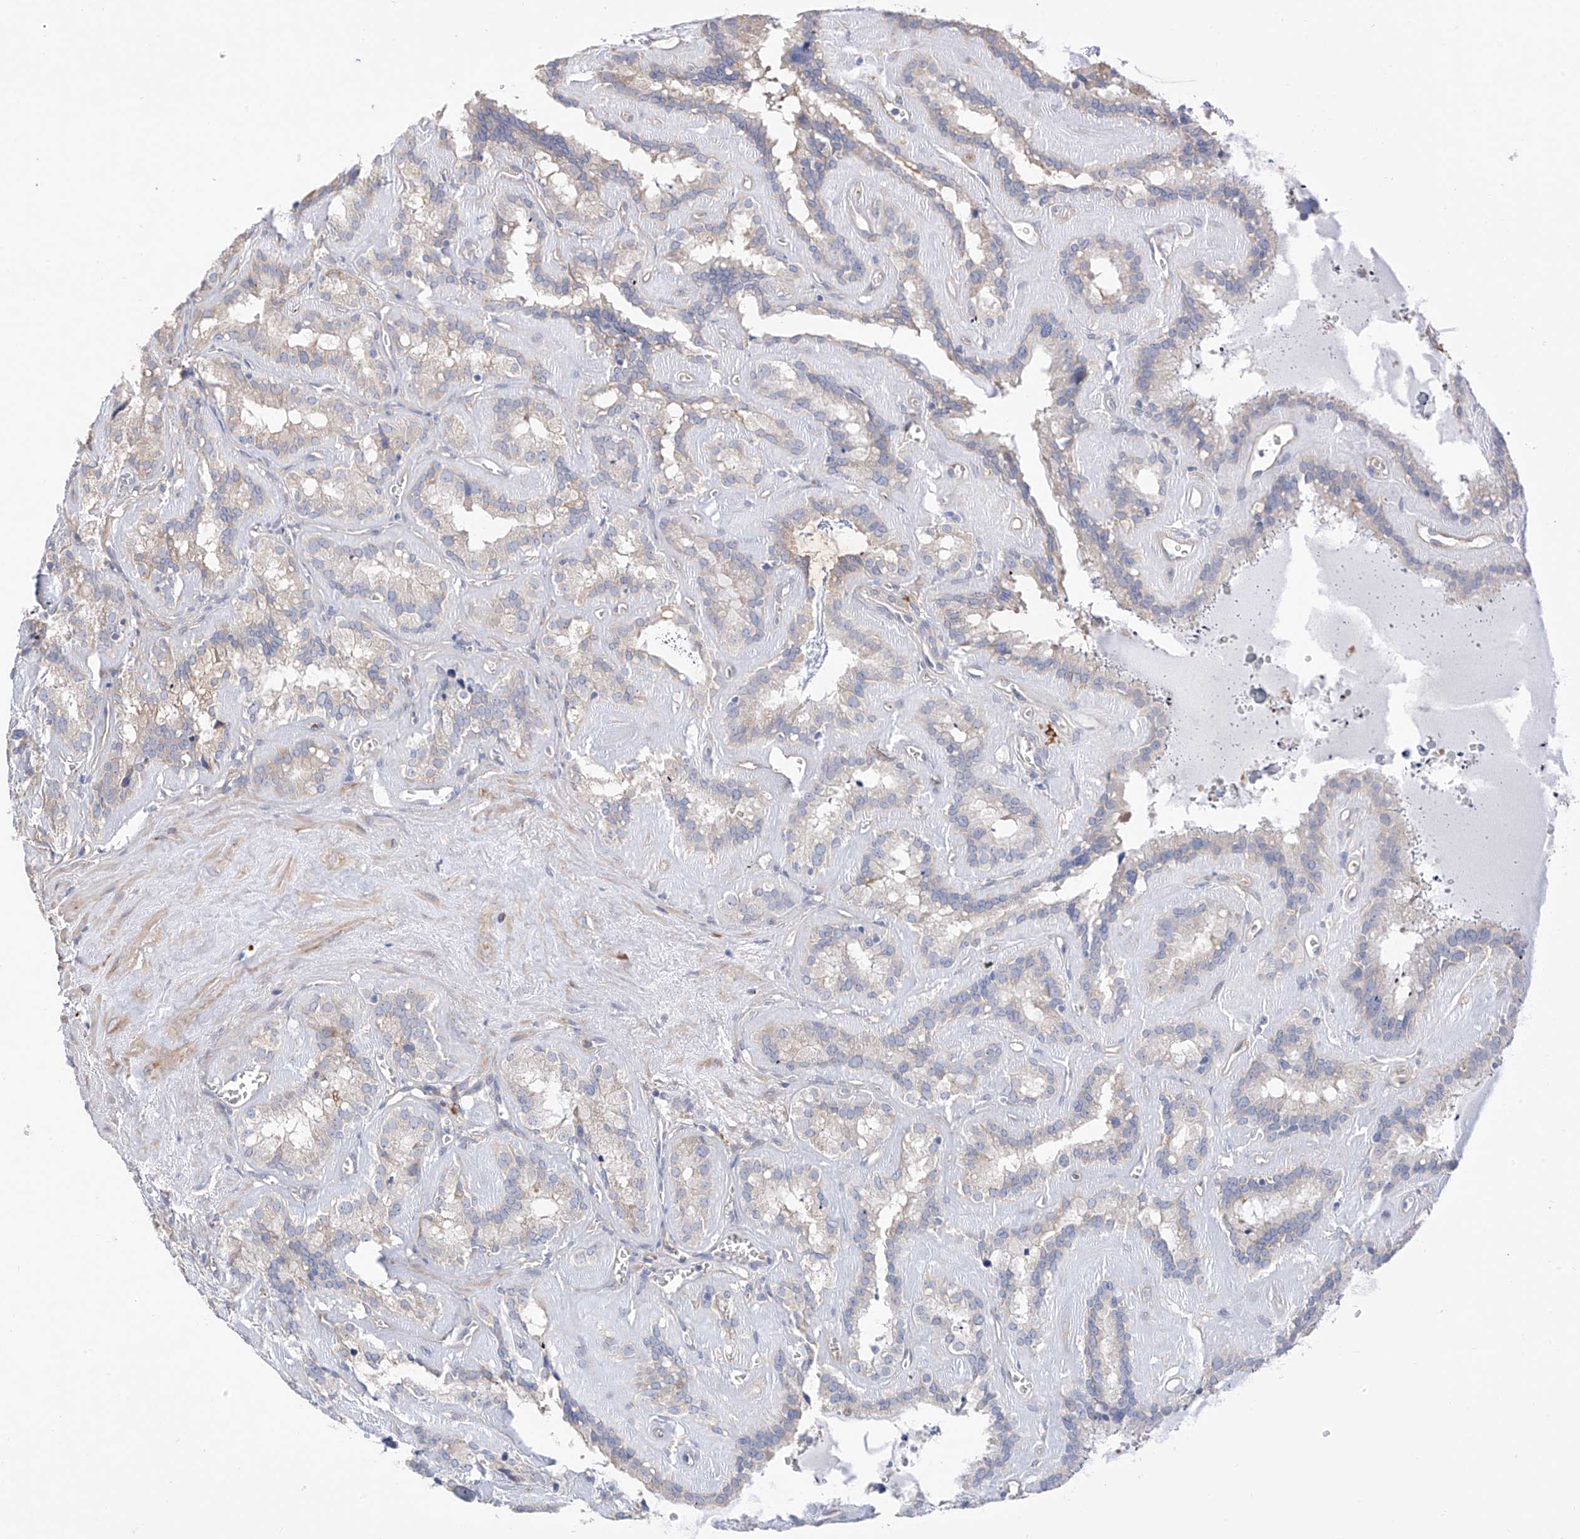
{"staining": {"intensity": "weak", "quantity": "<25%", "location": "cytoplasmic/membranous"}, "tissue": "seminal vesicle", "cell_type": "Glandular cells", "image_type": "normal", "snomed": [{"axis": "morphology", "description": "Normal tissue, NOS"}, {"axis": "topography", "description": "Prostate"}, {"axis": "topography", "description": "Seminal veicle"}], "caption": "Immunohistochemistry of benign seminal vesicle exhibits no positivity in glandular cells.", "gene": "REC8", "patient": {"sex": "male", "age": 59}}